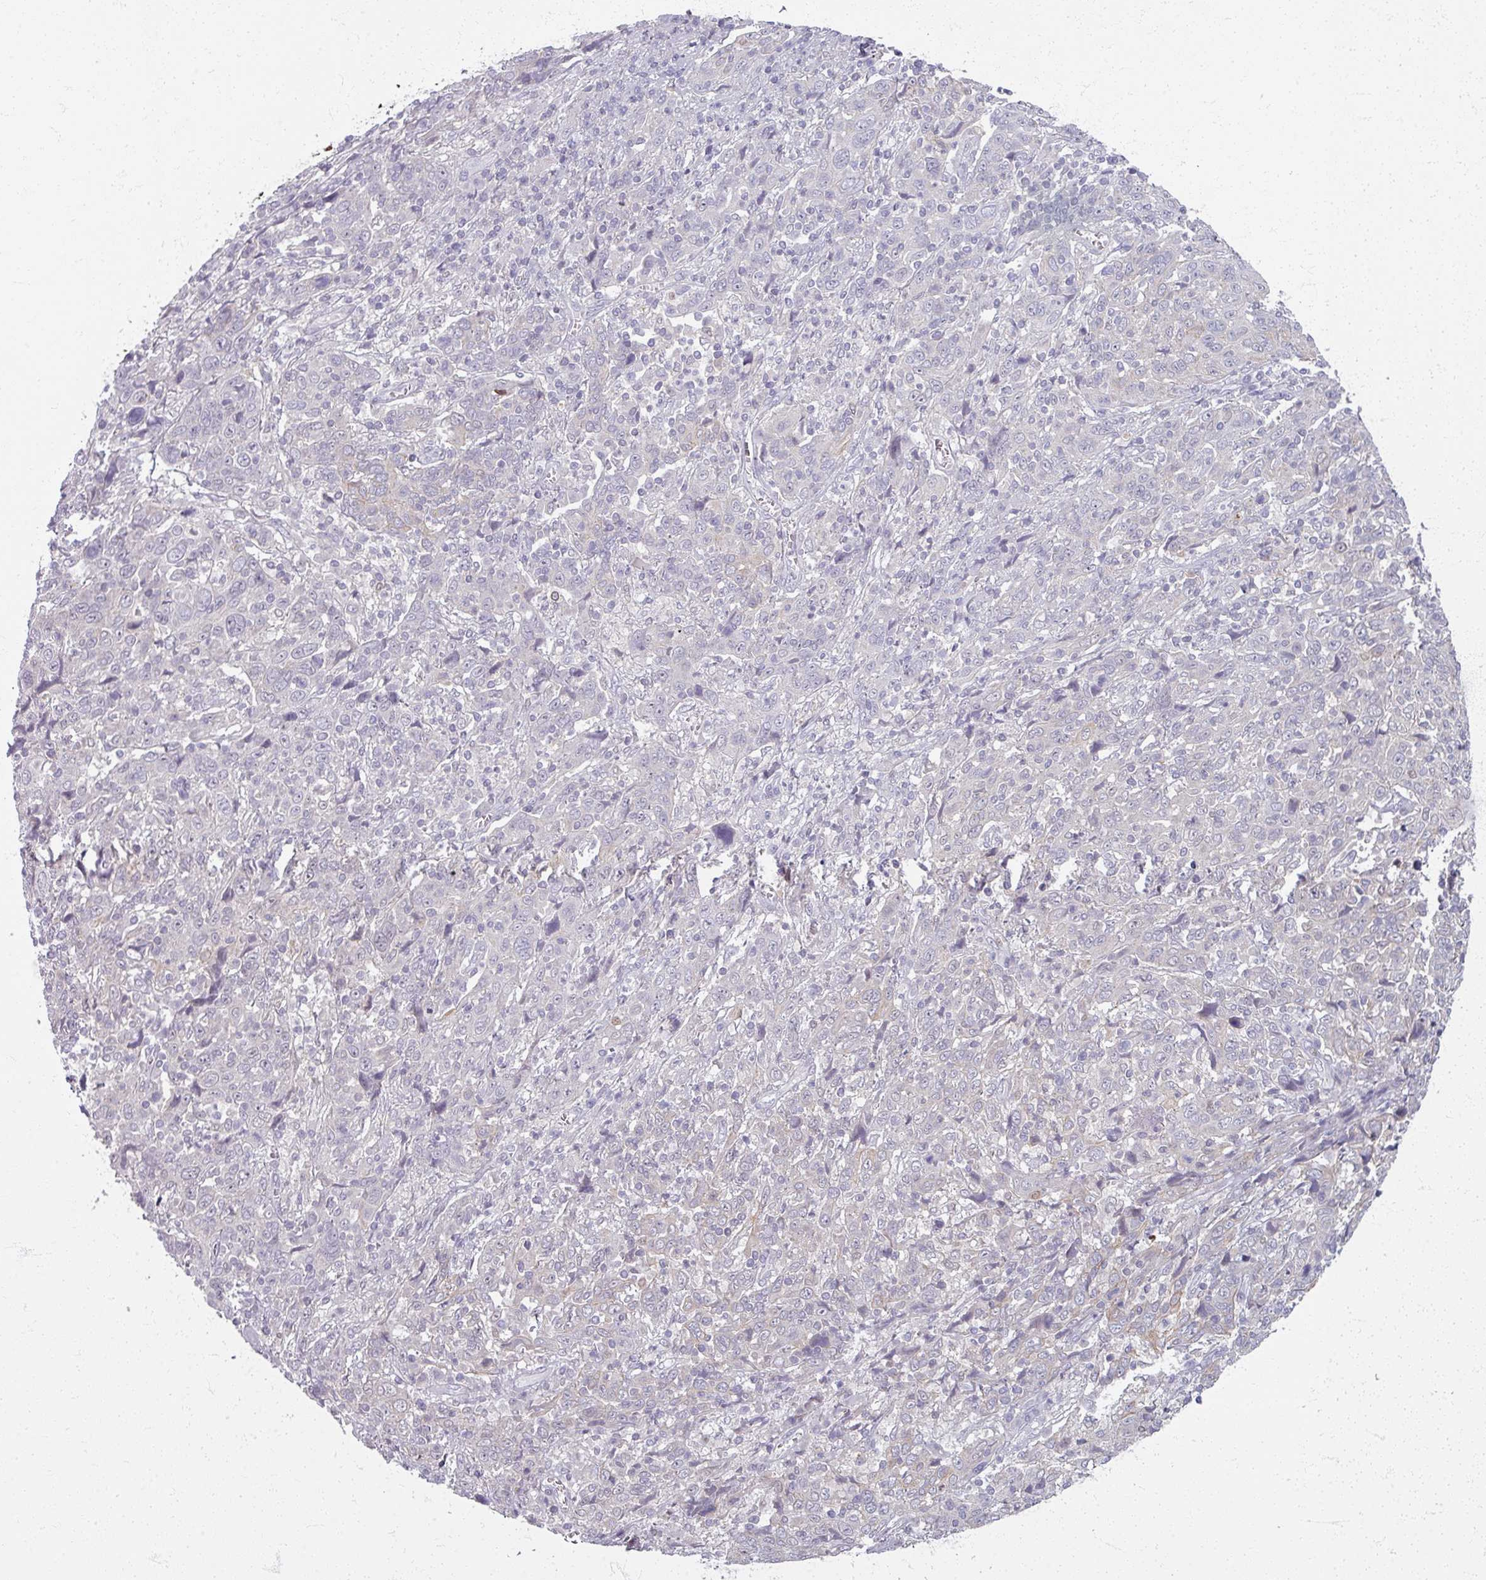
{"staining": {"intensity": "weak", "quantity": "<25%", "location": "cytoplasmic/membranous"}, "tissue": "cervical cancer", "cell_type": "Tumor cells", "image_type": "cancer", "snomed": [{"axis": "morphology", "description": "Squamous cell carcinoma, NOS"}, {"axis": "topography", "description": "Cervix"}], "caption": "Immunohistochemistry of squamous cell carcinoma (cervical) shows no staining in tumor cells.", "gene": "TTLL7", "patient": {"sex": "female", "age": 46}}